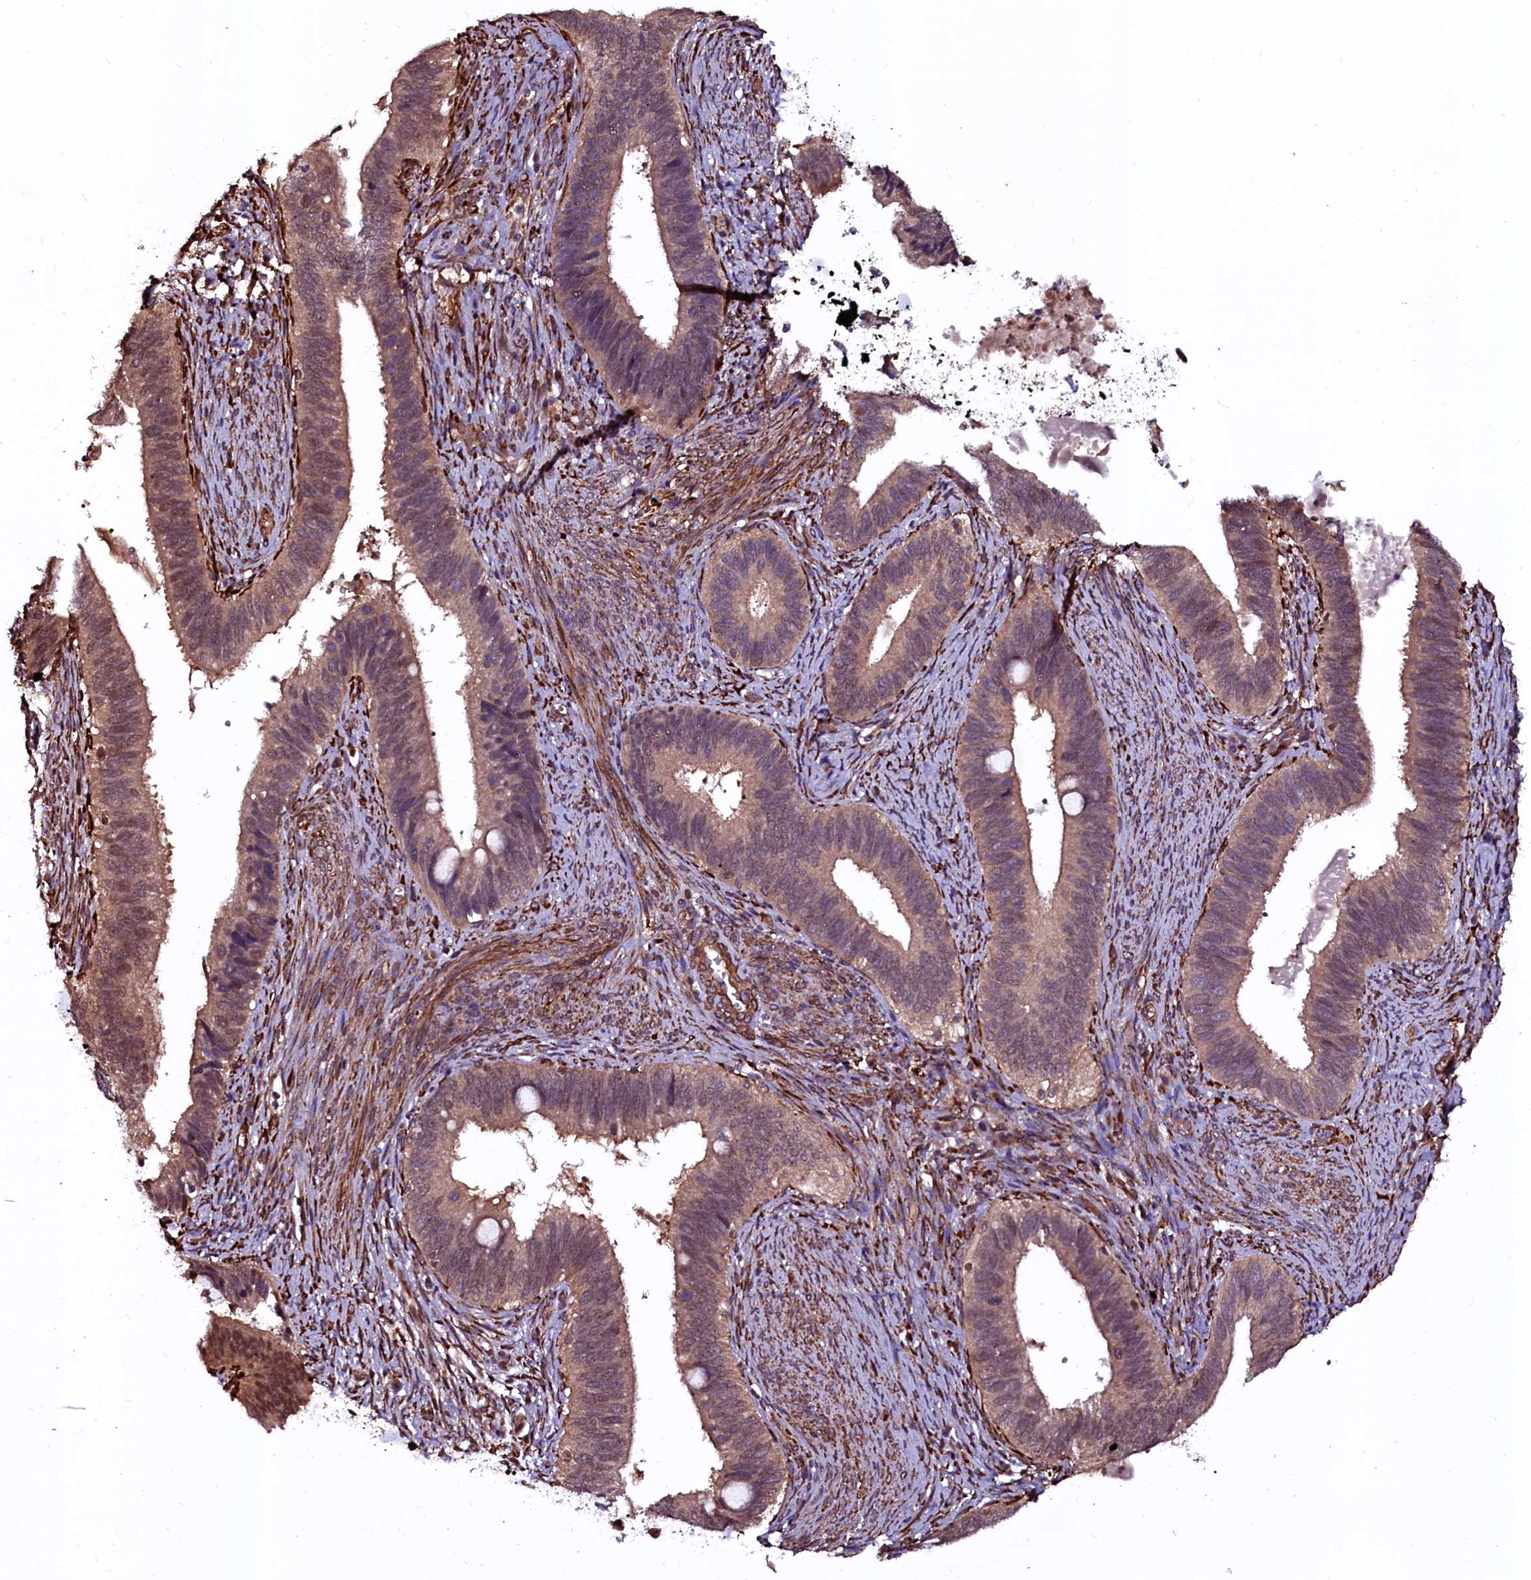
{"staining": {"intensity": "moderate", "quantity": ">75%", "location": "cytoplasmic/membranous,nuclear"}, "tissue": "cervical cancer", "cell_type": "Tumor cells", "image_type": "cancer", "snomed": [{"axis": "morphology", "description": "Adenocarcinoma, NOS"}, {"axis": "topography", "description": "Cervix"}], "caption": "Cervical adenocarcinoma was stained to show a protein in brown. There is medium levels of moderate cytoplasmic/membranous and nuclear staining in approximately >75% of tumor cells.", "gene": "N4BP1", "patient": {"sex": "female", "age": 42}}